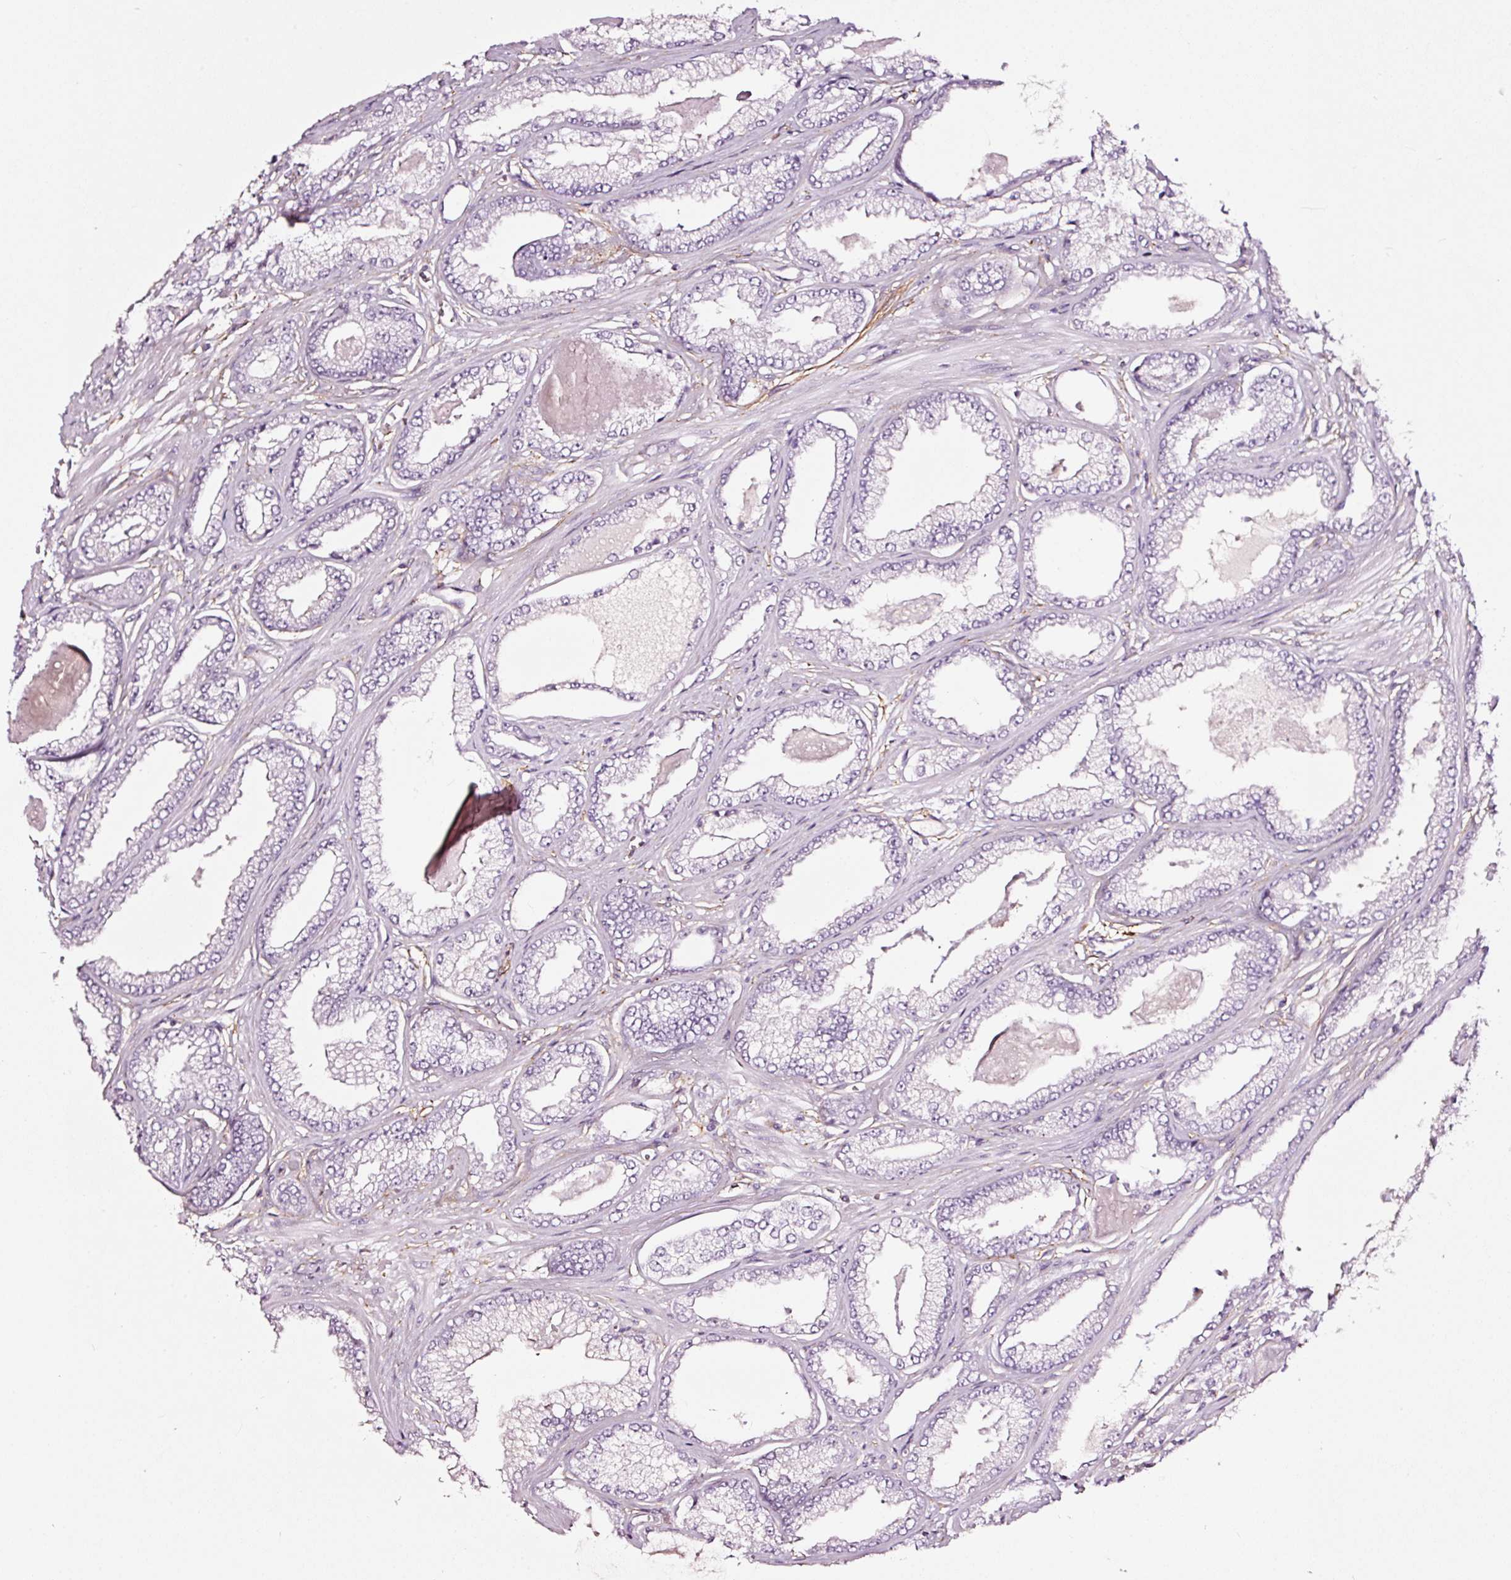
{"staining": {"intensity": "negative", "quantity": "none", "location": "none"}, "tissue": "prostate cancer", "cell_type": "Tumor cells", "image_type": "cancer", "snomed": [{"axis": "morphology", "description": "Adenocarcinoma, Low grade"}, {"axis": "topography", "description": "Prostate"}], "caption": "A histopathology image of human adenocarcinoma (low-grade) (prostate) is negative for staining in tumor cells. Brightfield microscopy of IHC stained with DAB (3,3'-diaminobenzidine) (brown) and hematoxylin (blue), captured at high magnification.", "gene": "ADD3", "patient": {"sex": "male", "age": 64}}